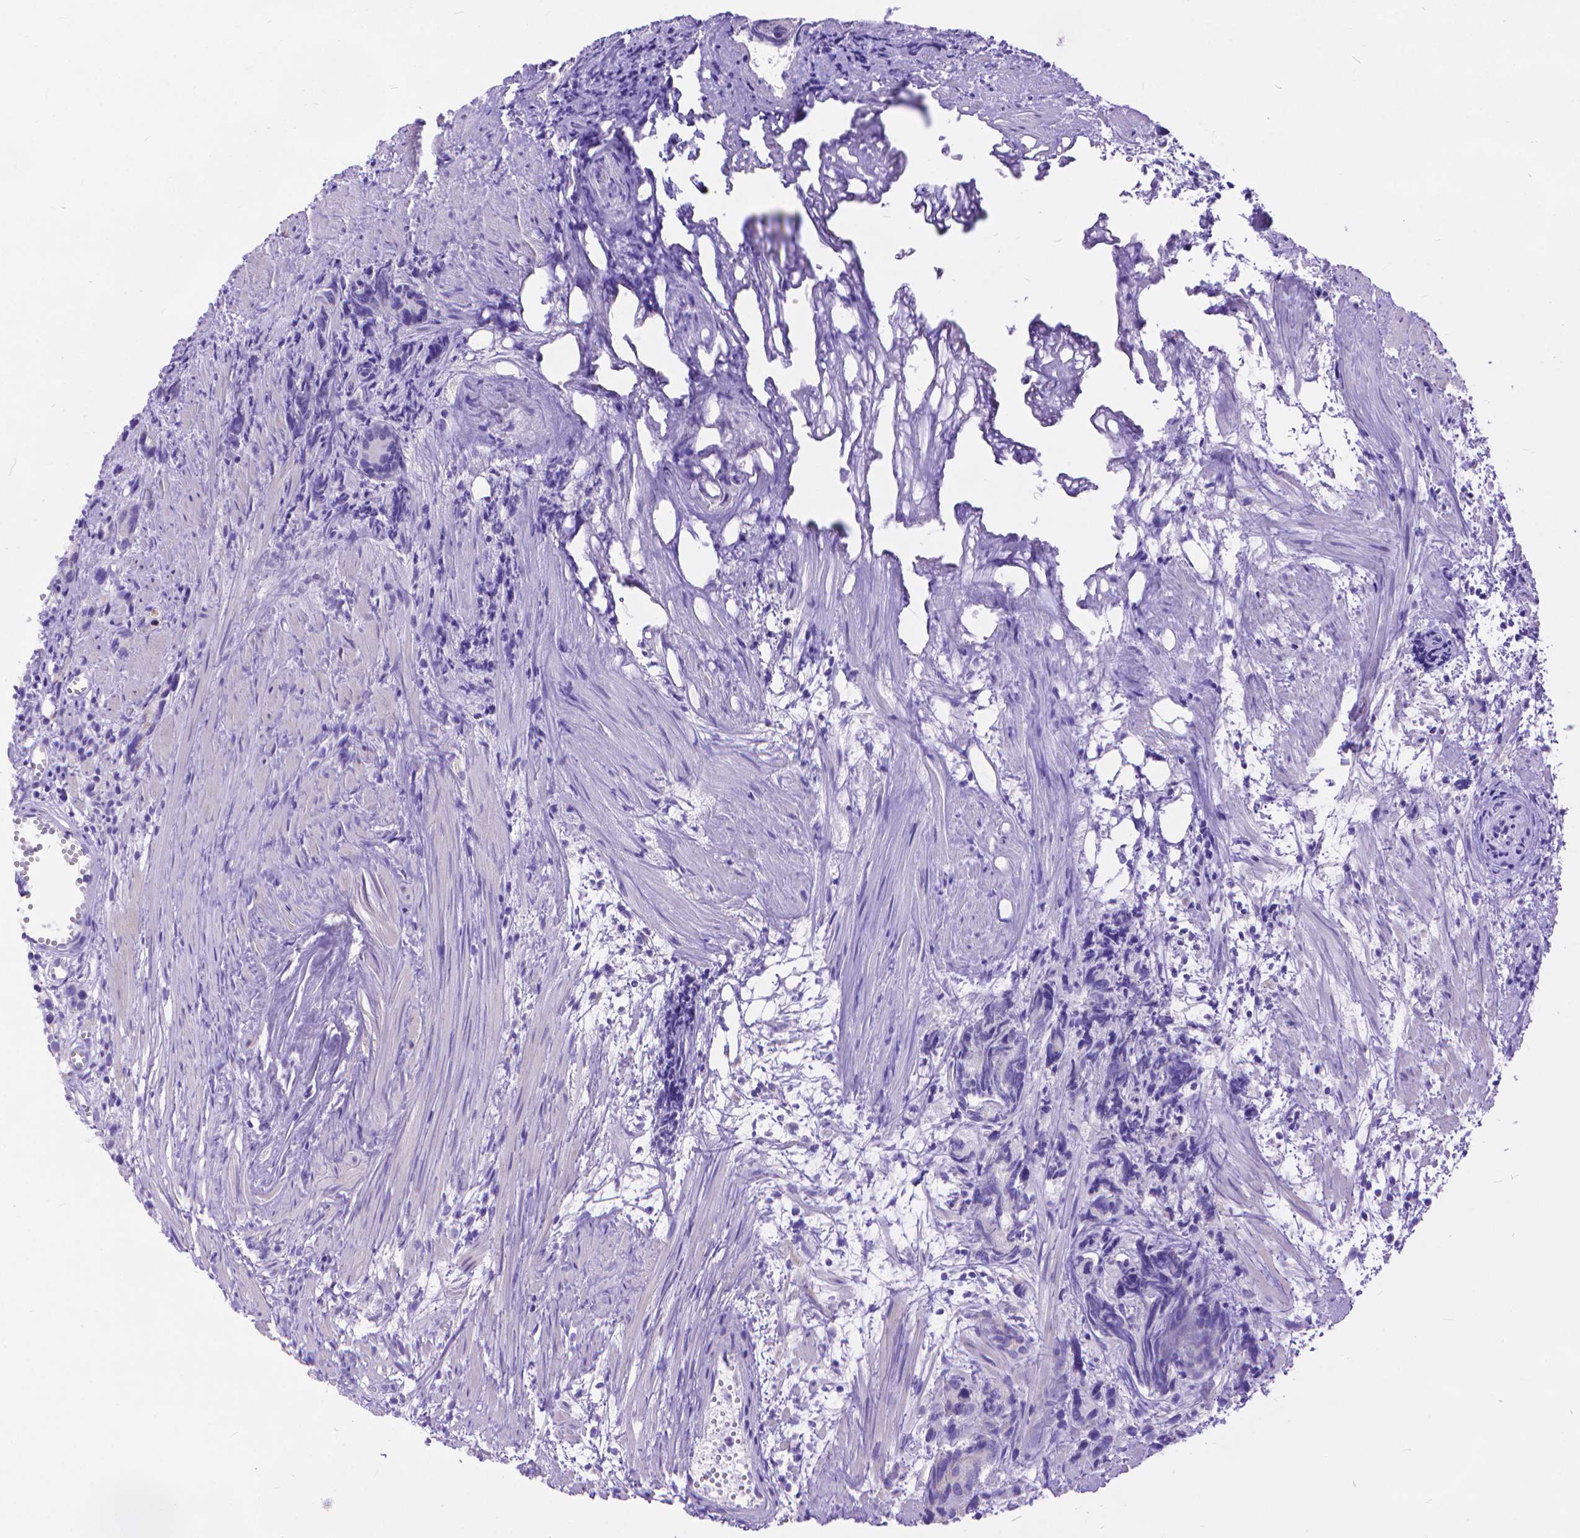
{"staining": {"intensity": "negative", "quantity": "none", "location": "none"}, "tissue": "prostate cancer", "cell_type": "Tumor cells", "image_type": "cancer", "snomed": [{"axis": "morphology", "description": "Adenocarcinoma, High grade"}, {"axis": "topography", "description": "Prostate"}], "caption": "Micrograph shows no protein positivity in tumor cells of prostate adenocarcinoma (high-grade) tissue.", "gene": "DHRS2", "patient": {"sex": "male", "age": 77}}